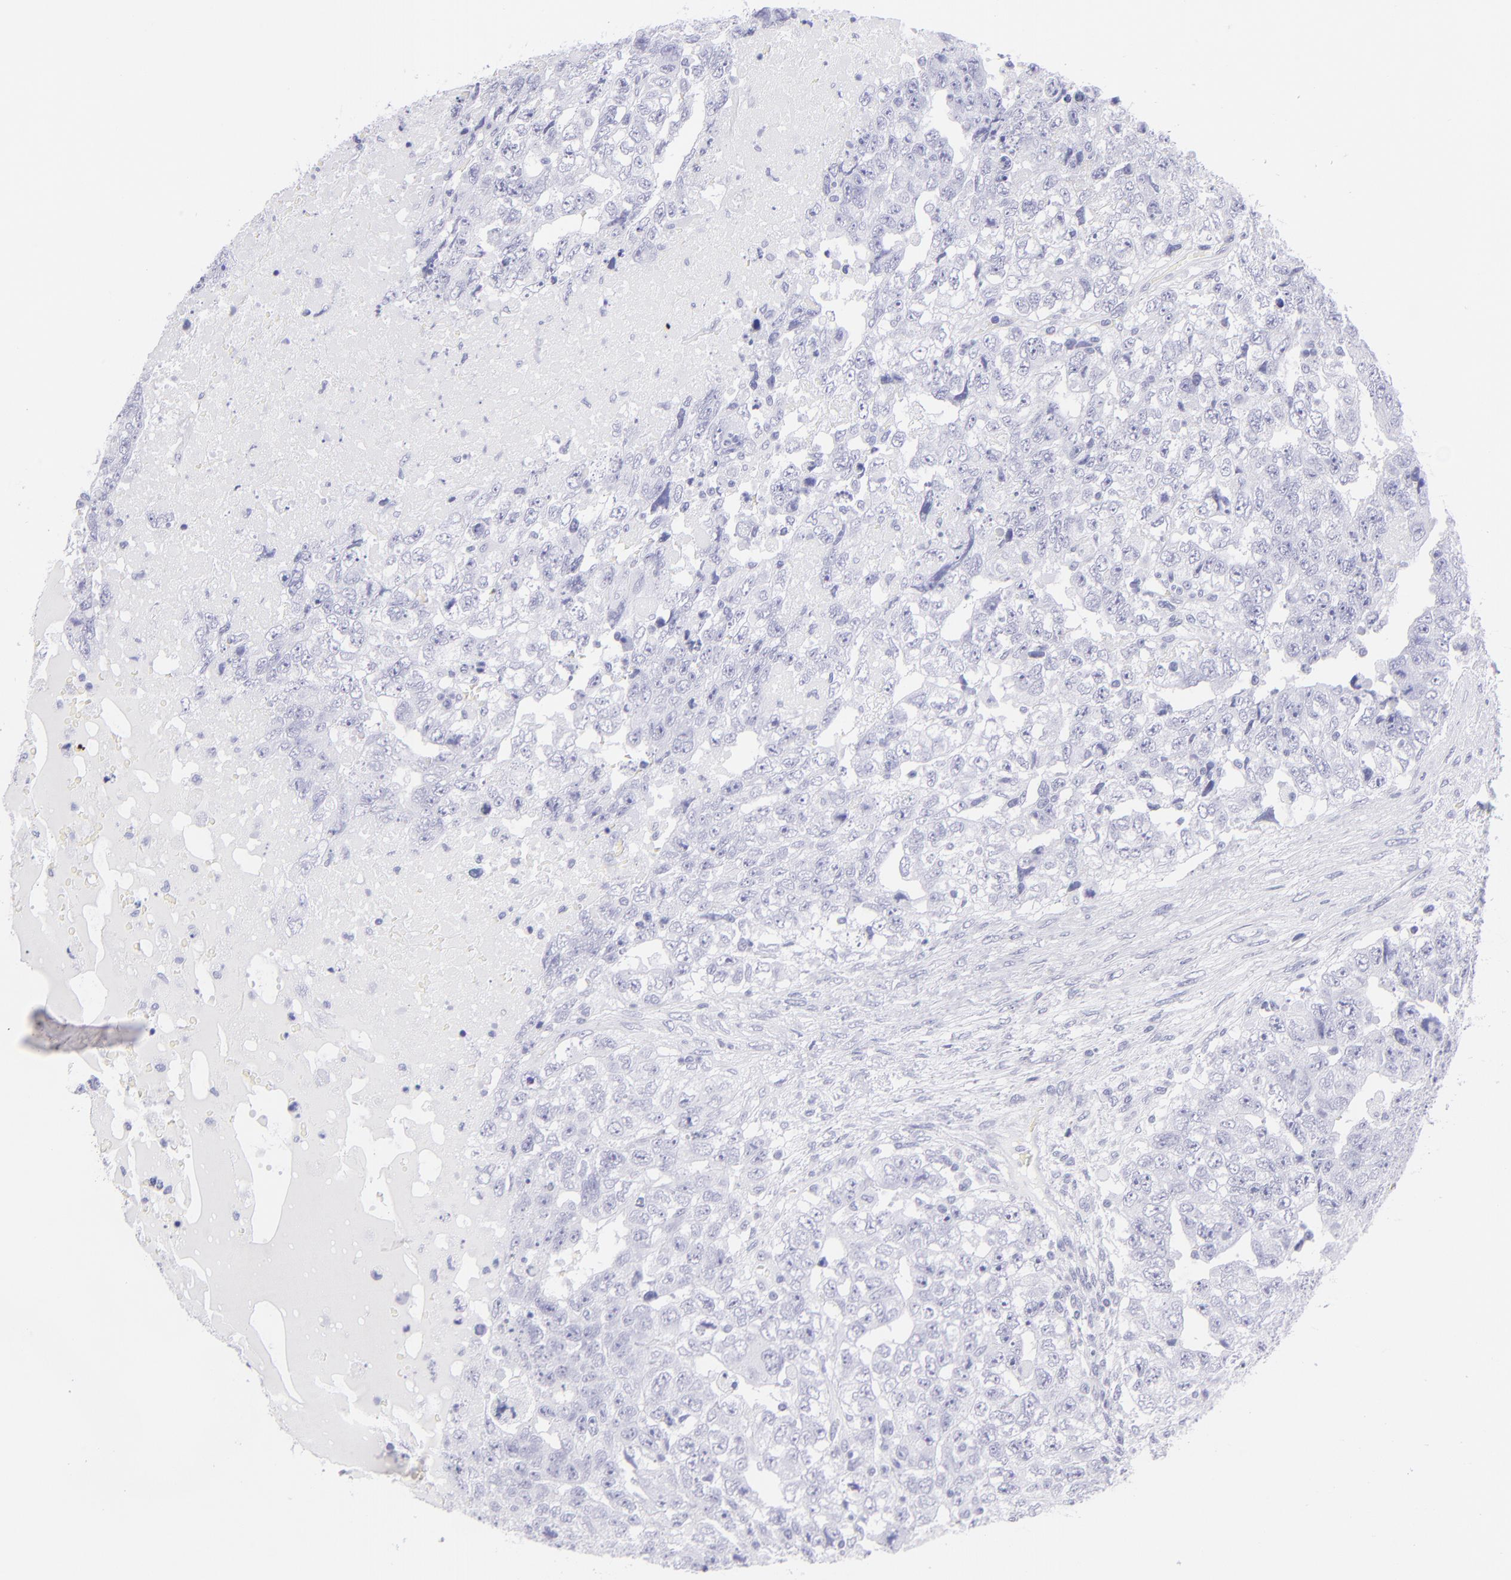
{"staining": {"intensity": "negative", "quantity": "none", "location": "none"}, "tissue": "testis cancer", "cell_type": "Tumor cells", "image_type": "cancer", "snomed": [{"axis": "morphology", "description": "Carcinoma, Embryonal, NOS"}, {"axis": "topography", "description": "Testis"}], "caption": "There is no significant staining in tumor cells of testis cancer (embryonal carcinoma).", "gene": "CNP", "patient": {"sex": "male", "age": 36}}